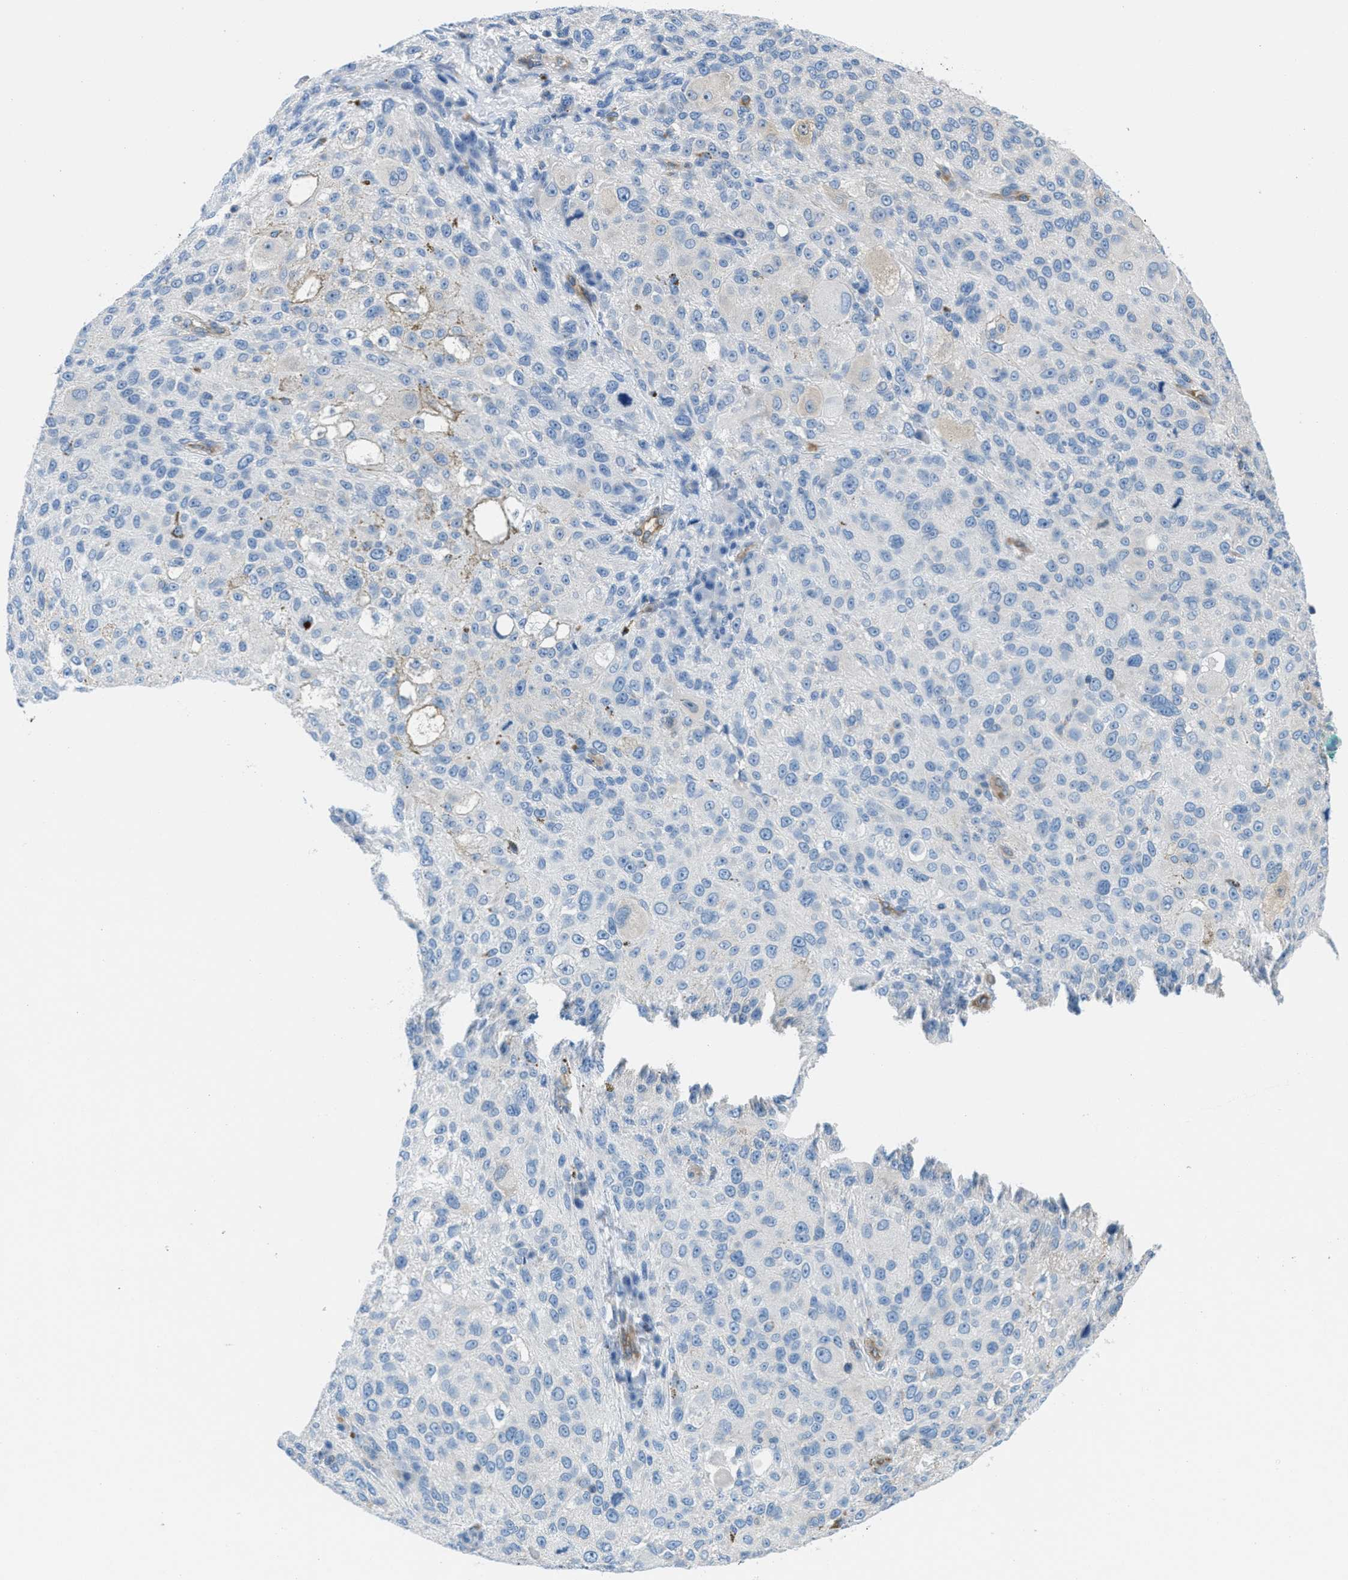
{"staining": {"intensity": "negative", "quantity": "none", "location": "none"}, "tissue": "melanoma", "cell_type": "Tumor cells", "image_type": "cancer", "snomed": [{"axis": "morphology", "description": "Necrosis, NOS"}, {"axis": "morphology", "description": "Malignant melanoma, NOS"}, {"axis": "topography", "description": "Skin"}], "caption": "The histopathology image reveals no significant positivity in tumor cells of malignant melanoma.", "gene": "MAPRE2", "patient": {"sex": "female", "age": 87}}